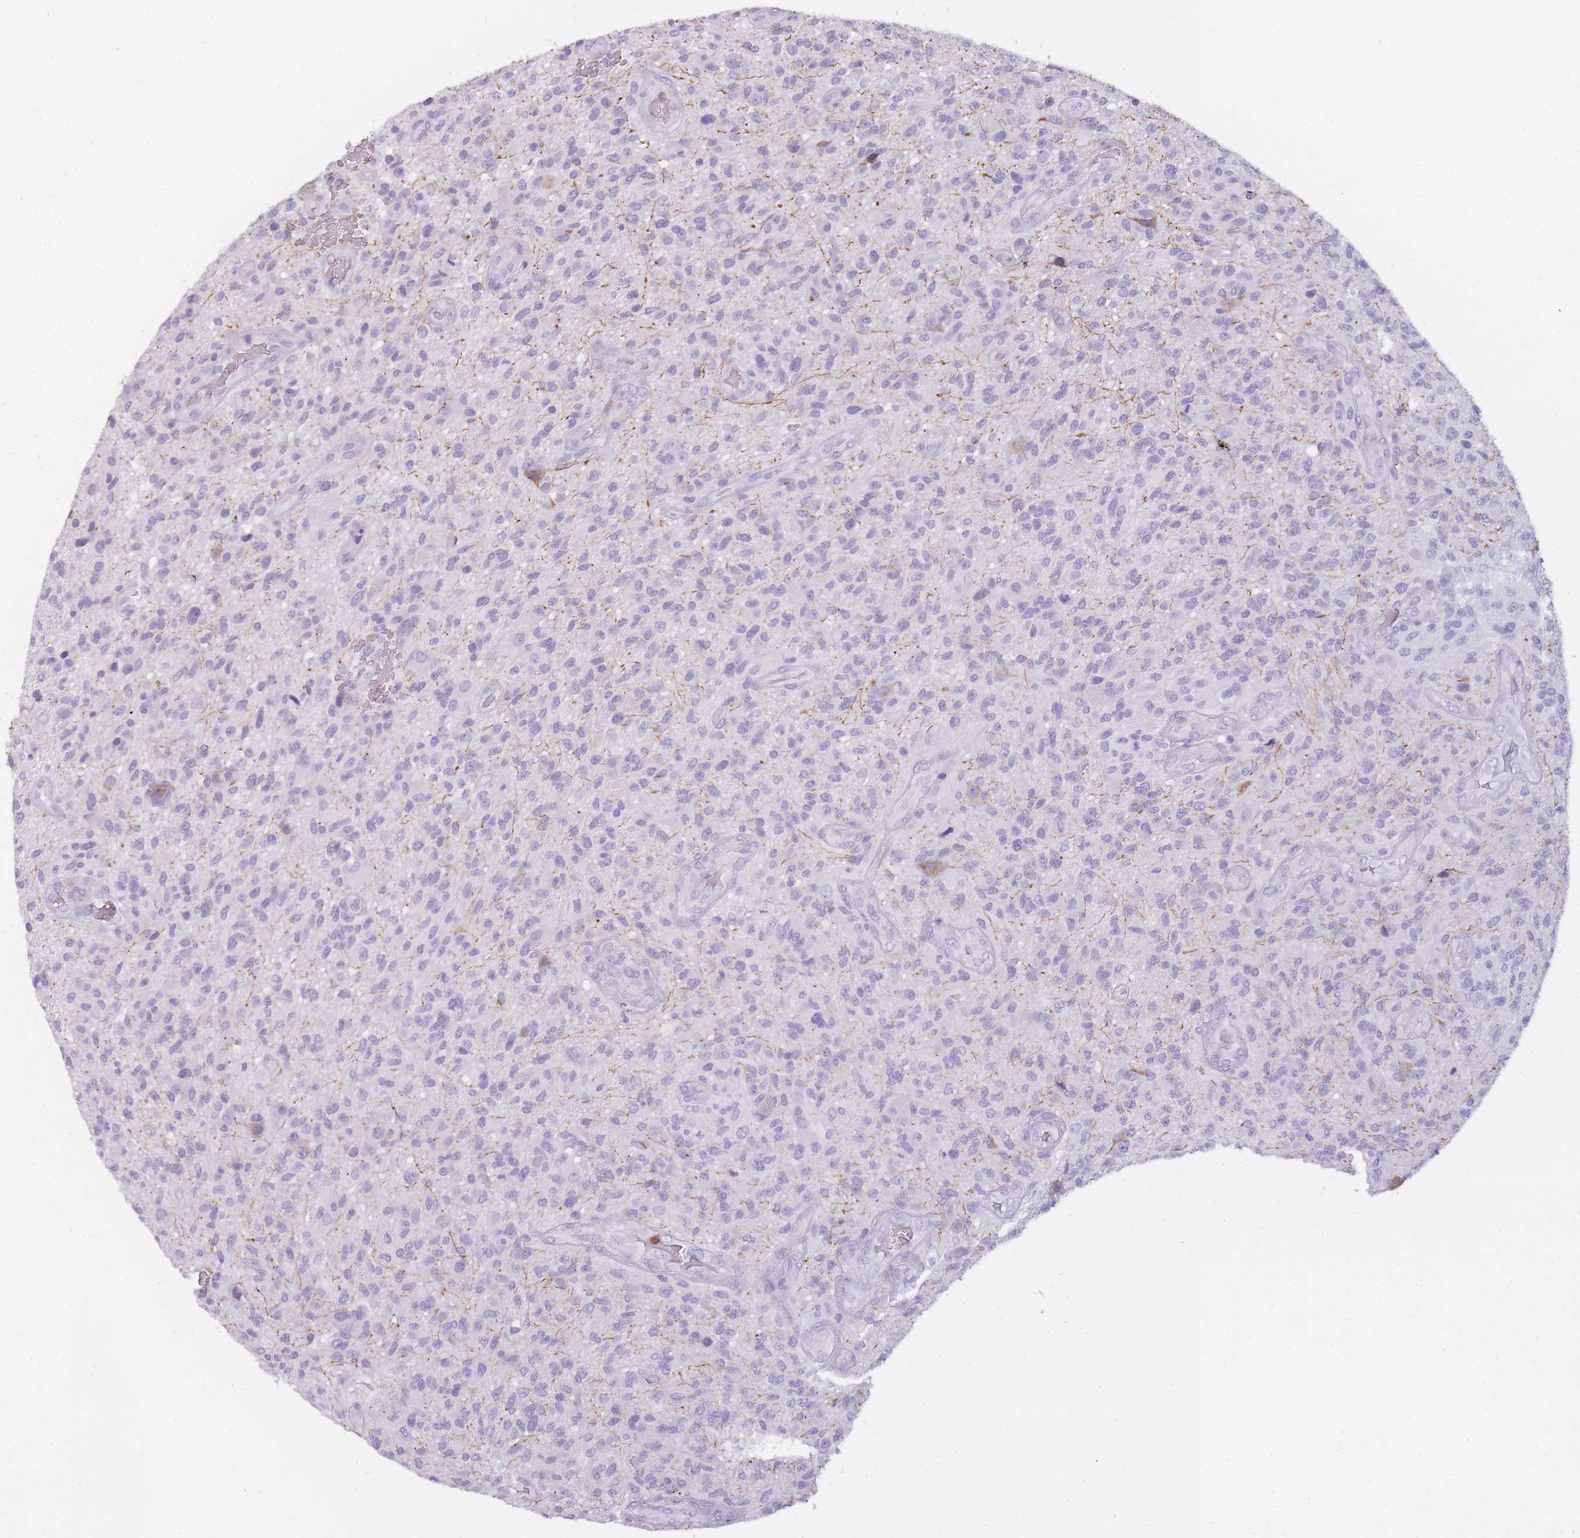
{"staining": {"intensity": "negative", "quantity": "none", "location": "none"}, "tissue": "glioma", "cell_type": "Tumor cells", "image_type": "cancer", "snomed": [{"axis": "morphology", "description": "Glioma, malignant, High grade"}, {"axis": "topography", "description": "Brain"}], "caption": "A histopathology image of human malignant glioma (high-grade) is negative for staining in tumor cells.", "gene": "CR1L", "patient": {"sex": "male", "age": 47}}